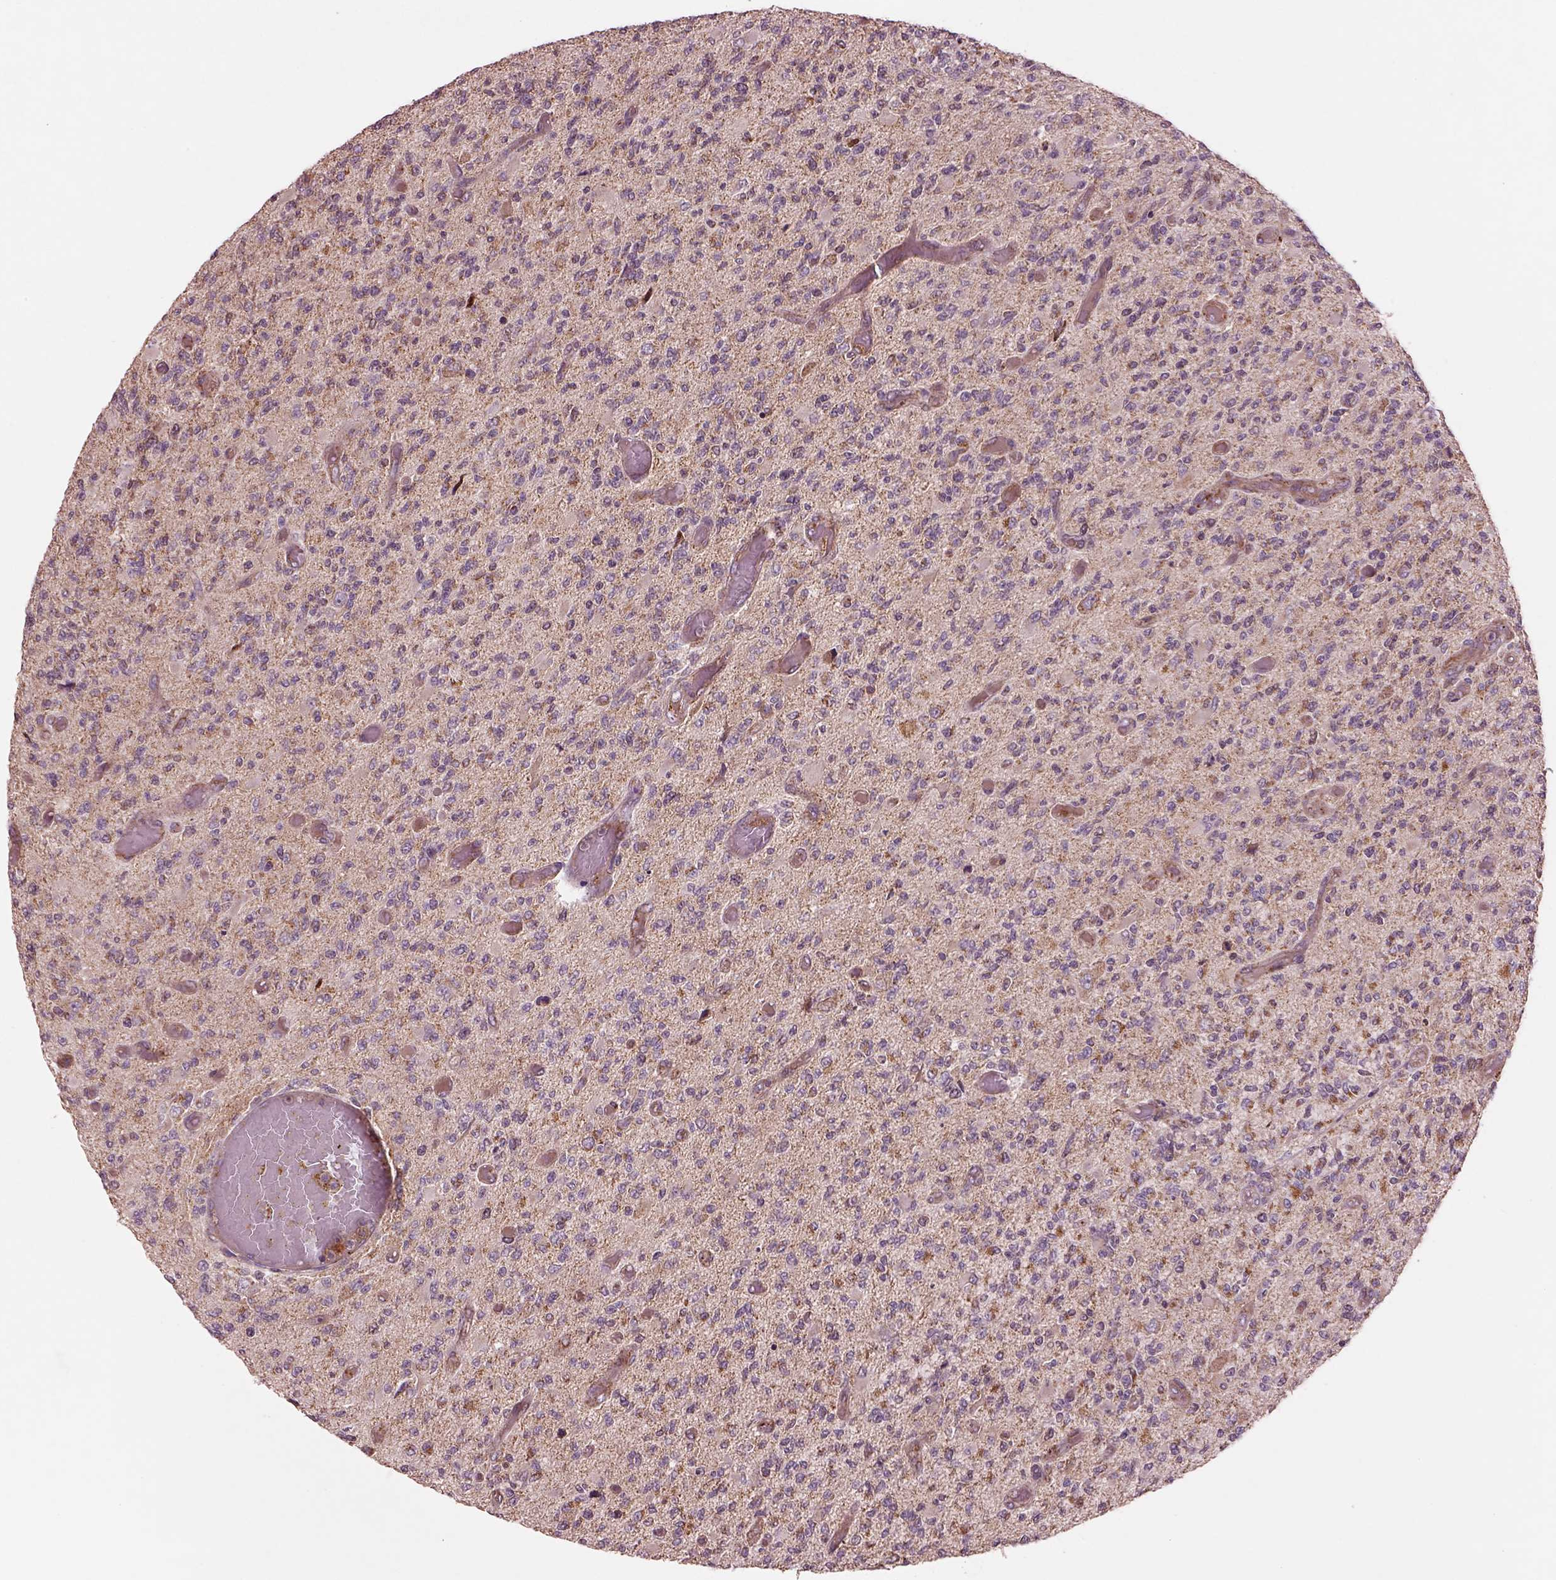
{"staining": {"intensity": "weak", "quantity": "<25%", "location": "cytoplasmic/membranous"}, "tissue": "glioma", "cell_type": "Tumor cells", "image_type": "cancer", "snomed": [{"axis": "morphology", "description": "Glioma, malignant, High grade"}, {"axis": "topography", "description": "Brain"}], "caption": "Glioma stained for a protein using immunohistochemistry (IHC) shows no expression tumor cells.", "gene": "SLC25A5", "patient": {"sex": "female", "age": 63}}